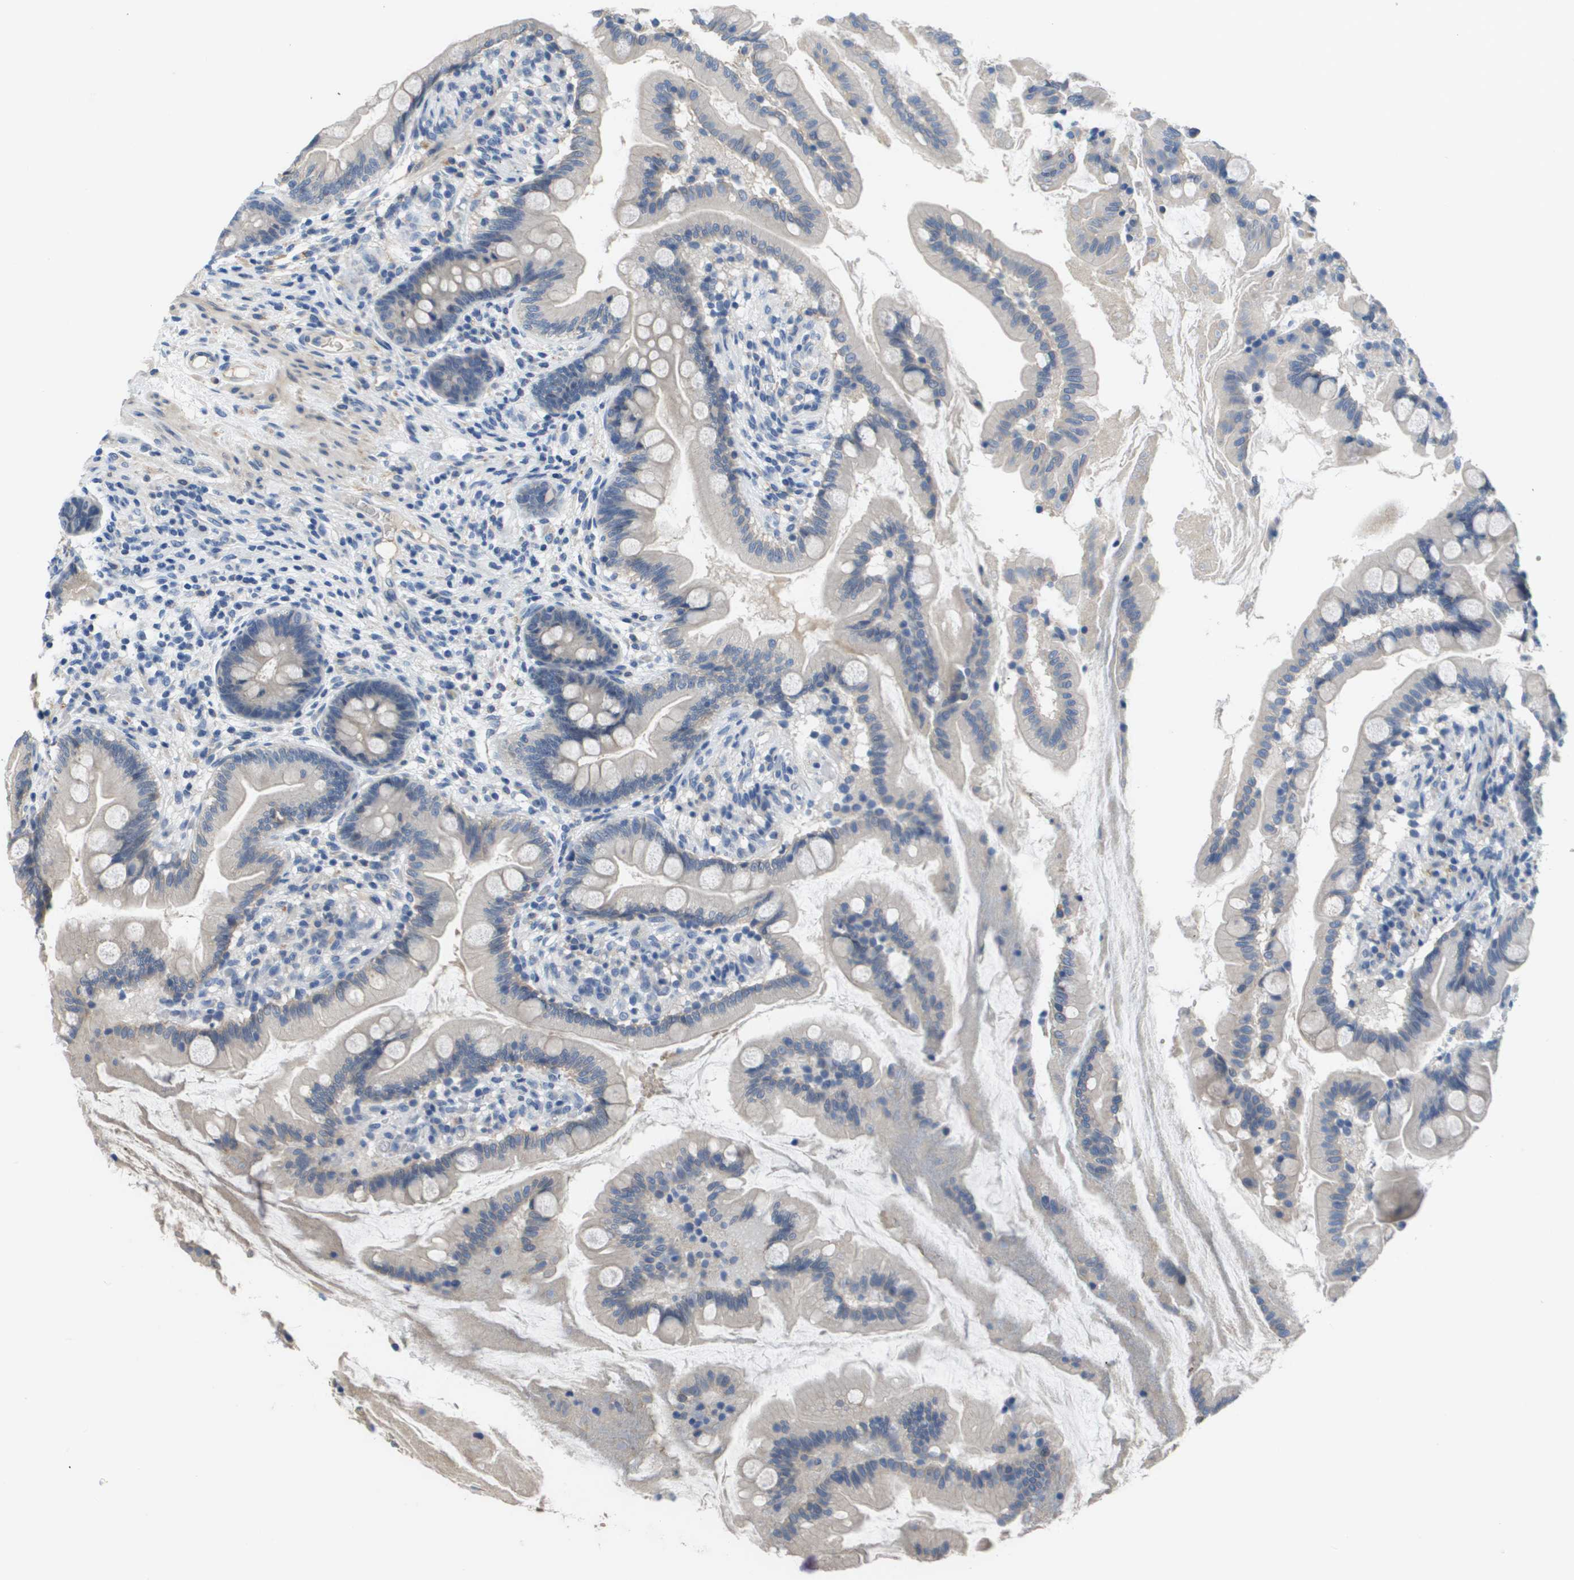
{"staining": {"intensity": "weak", "quantity": "25%-75%", "location": "cytoplasmic/membranous"}, "tissue": "small intestine", "cell_type": "Glandular cells", "image_type": "normal", "snomed": [{"axis": "morphology", "description": "Normal tissue, NOS"}, {"axis": "topography", "description": "Small intestine"}], "caption": "The histopathology image reveals immunohistochemical staining of benign small intestine. There is weak cytoplasmic/membranous positivity is seen in about 25%-75% of glandular cells.", "gene": "NCS1", "patient": {"sex": "female", "age": 56}}